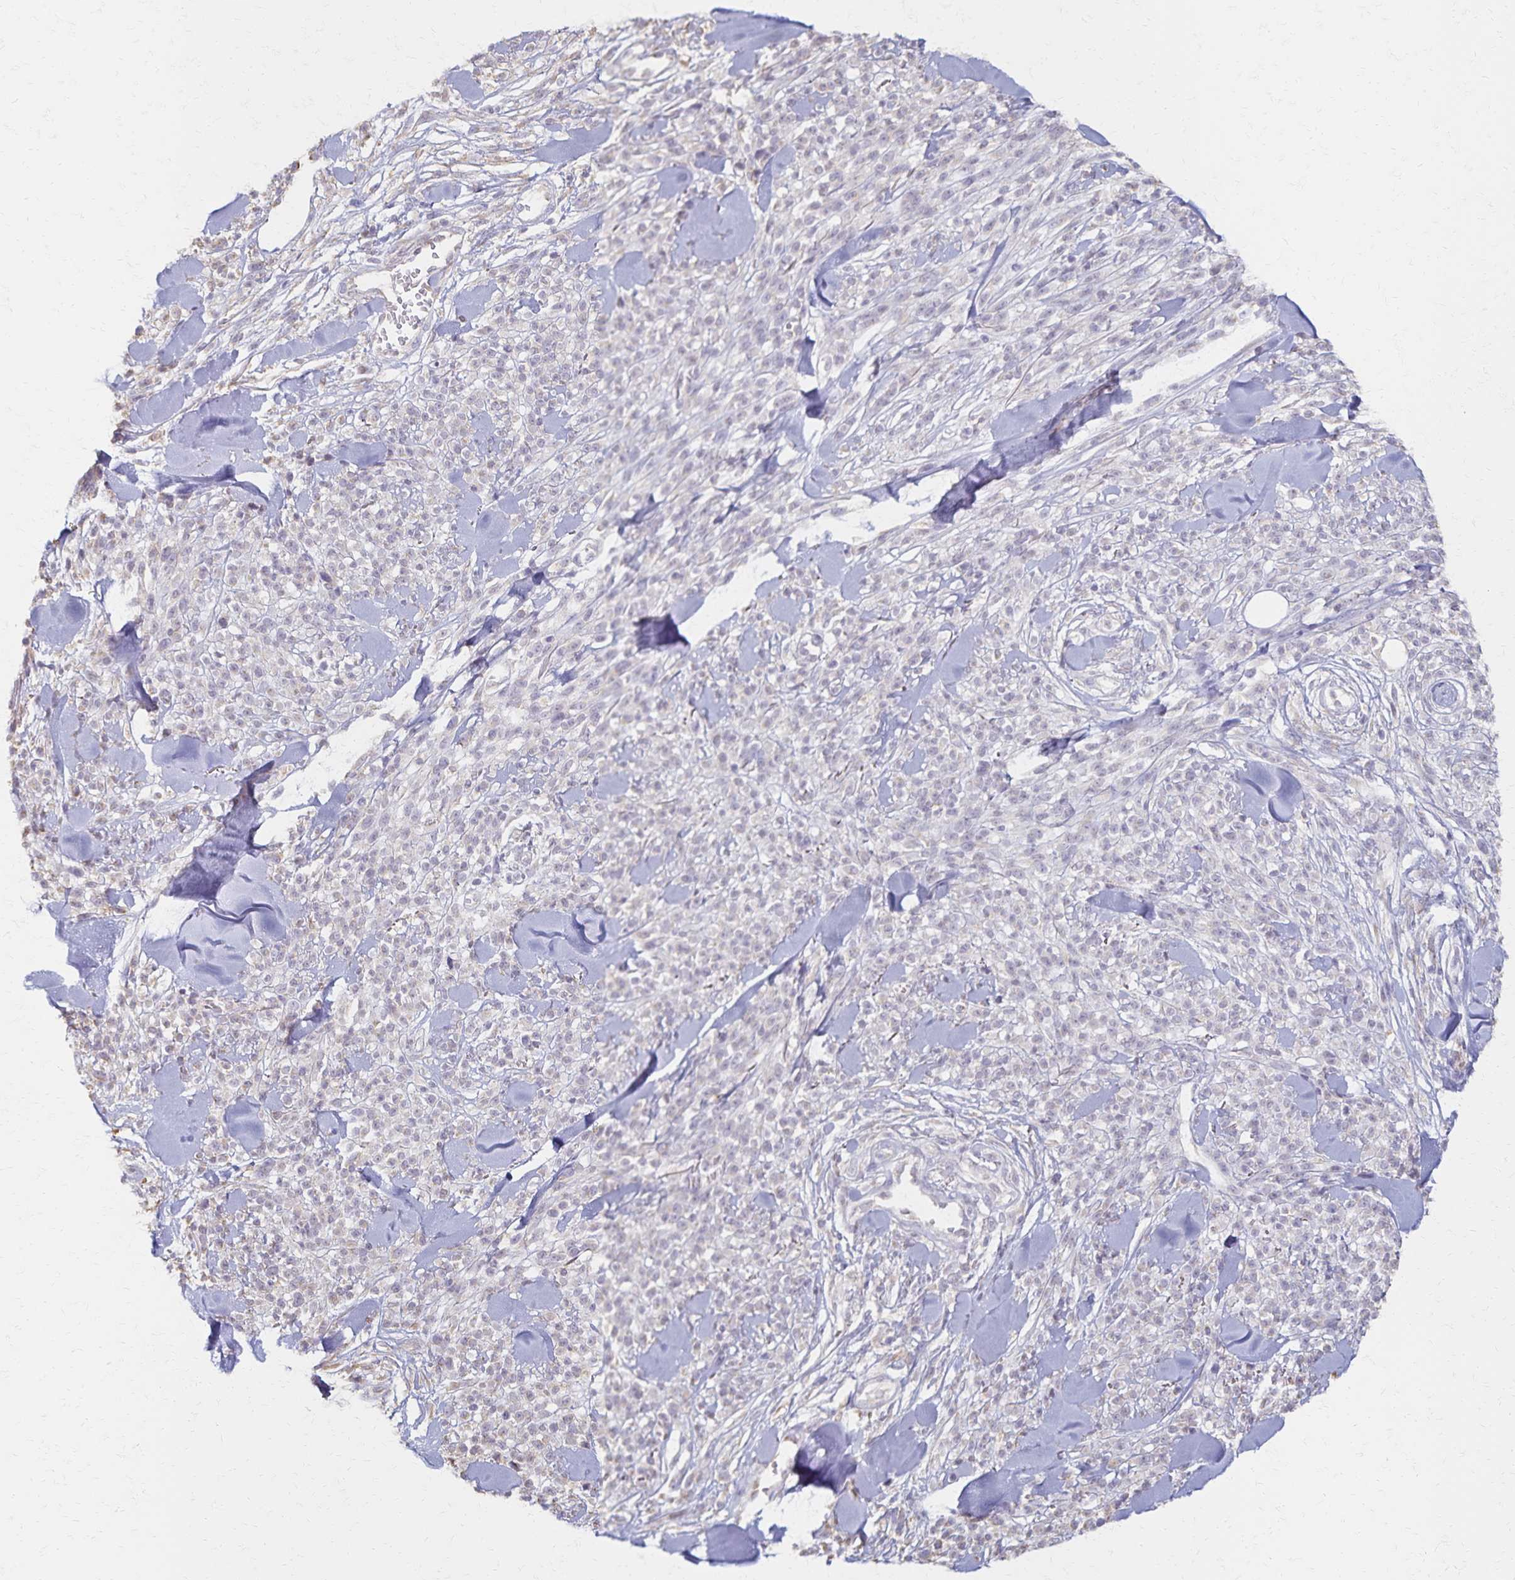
{"staining": {"intensity": "negative", "quantity": "none", "location": "none"}, "tissue": "melanoma", "cell_type": "Tumor cells", "image_type": "cancer", "snomed": [{"axis": "morphology", "description": "Malignant melanoma, NOS"}, {"axis": "topography", "description": "Skin"}, {"axis": "topography", "description": "Skin of trunk"}], "caption": "The immunohistochemistry (IHC) histopathology image has no significant staining in tumor cells of melanoma tissue. (Stains: DAB (3,3'-diaminobenzidine) immunohistochemistry with hematoxylin counter stain, Microscopy: brightfield microscopy at high magnification).", "gene": "KISS1", "patient": {"sex": "male", "age": 74}}